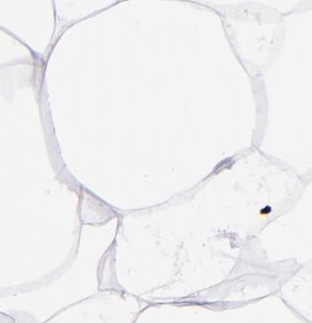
{"staining": {"intensity": "negative", "quantity": "none", "location": "none"}, "tissue": "adipose tissue", "cell_type": "Adipocytes", "image_type": "normal", "snomed": [{"axis": "morphology", "description": "Normal tissue, NOS"}, {"axis": "morphology", "description": "Duct carcinoma"}, {"axis": "topography", "description": "Breast"}, {"axis": "topography", "description": "Adipose tissue"}], "caption": "Immunohistochemical staining of unremarkable human adipose tissue displays no significant positivity in adipocytes. (DAB immunohistochemistry (IHC), high magnification).", "gene": "SFTPA2", "patient": {"sex": "female", "age": 37}}